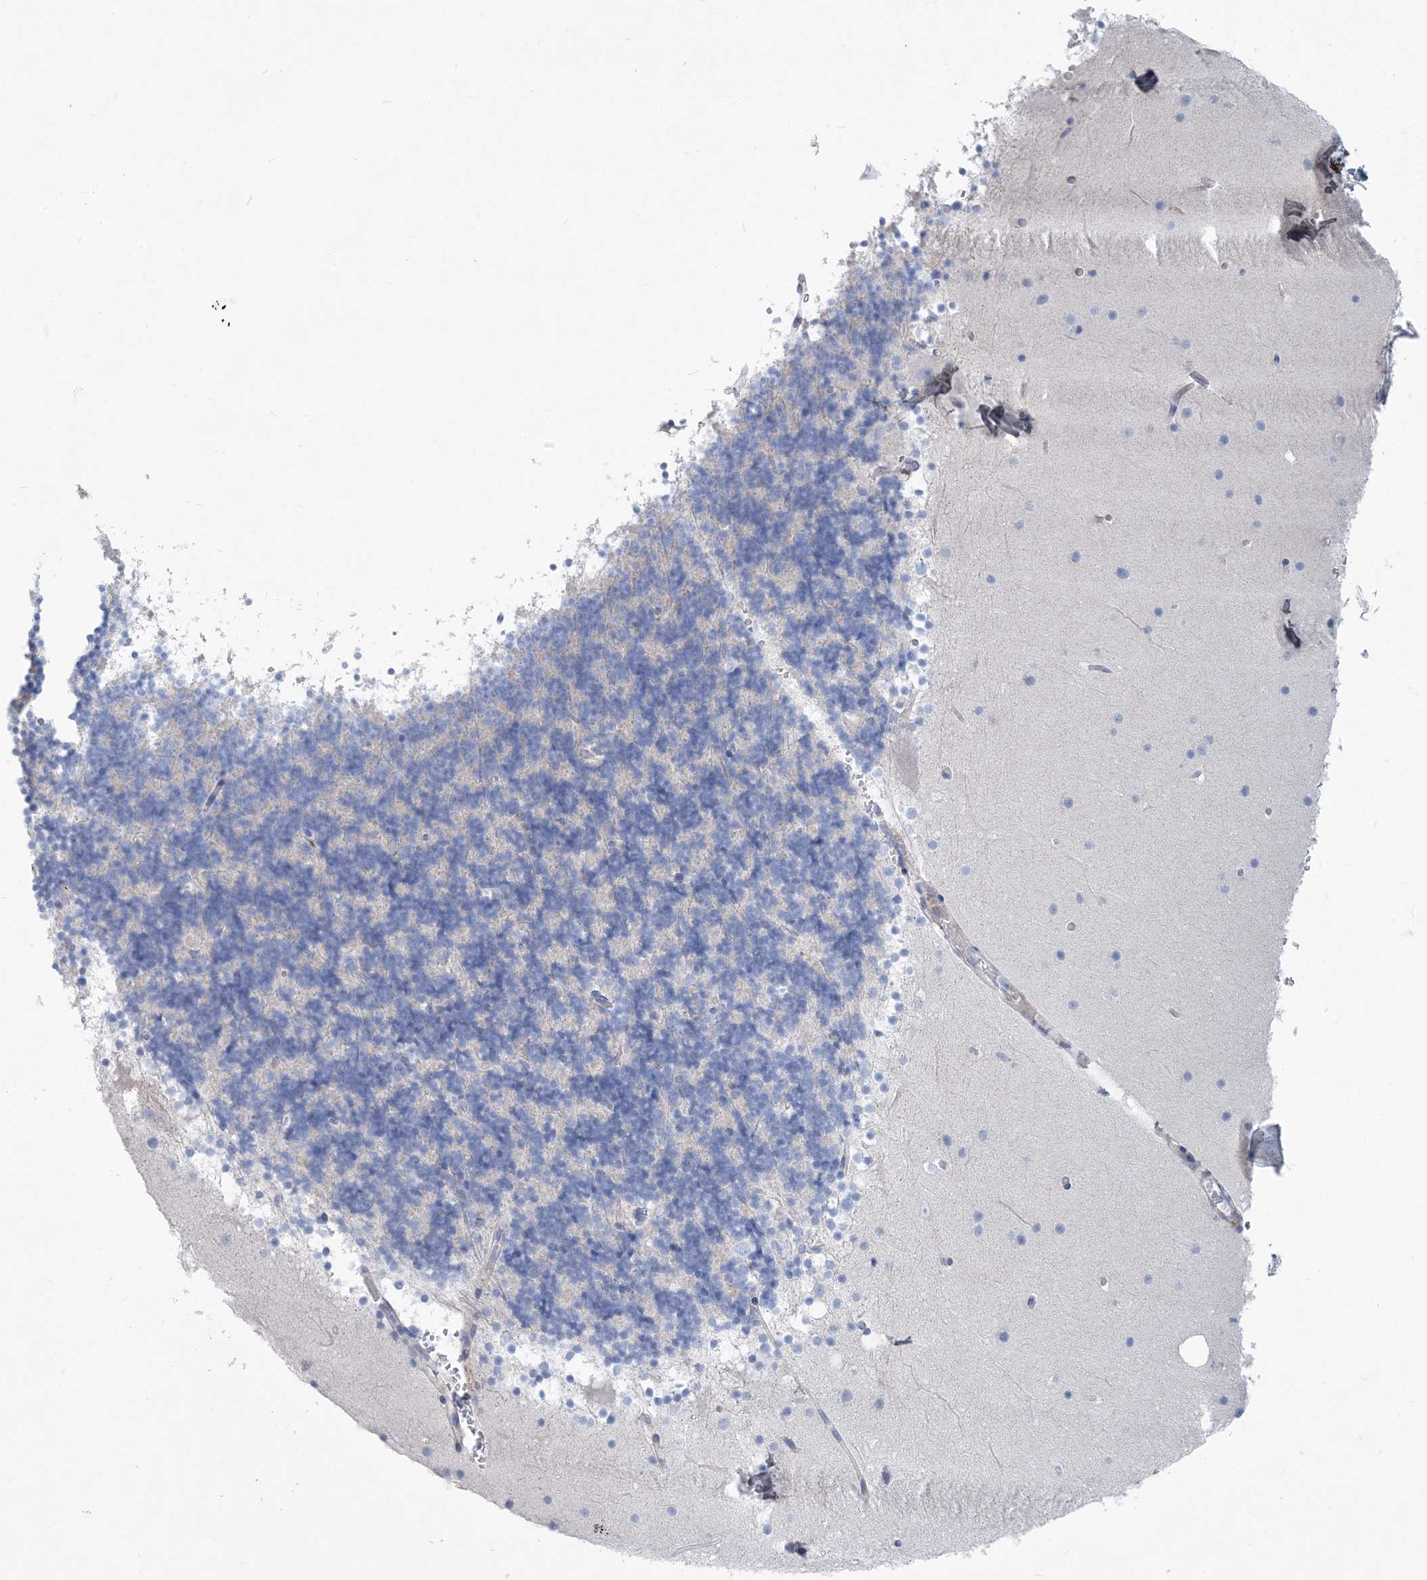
{"staining": {"intensity": "negative", "quantity": "none", "location": "none"}, "tissue": "cerebellum", "cell_type": "Cells in granular layer", "image_type": "normal", "snomed": [{"axis": "morphology", "description": "Normal tissue, NOS"}, {"axis": "topography", "description": "Cerebellum"}], "caption": "DAB immunohistochemical staining of unremarkable human cerebellum shows no significant expression in cells in granular layer.", "gene": "MOXD1", "patient": {"sex": "male", "age": 57}}